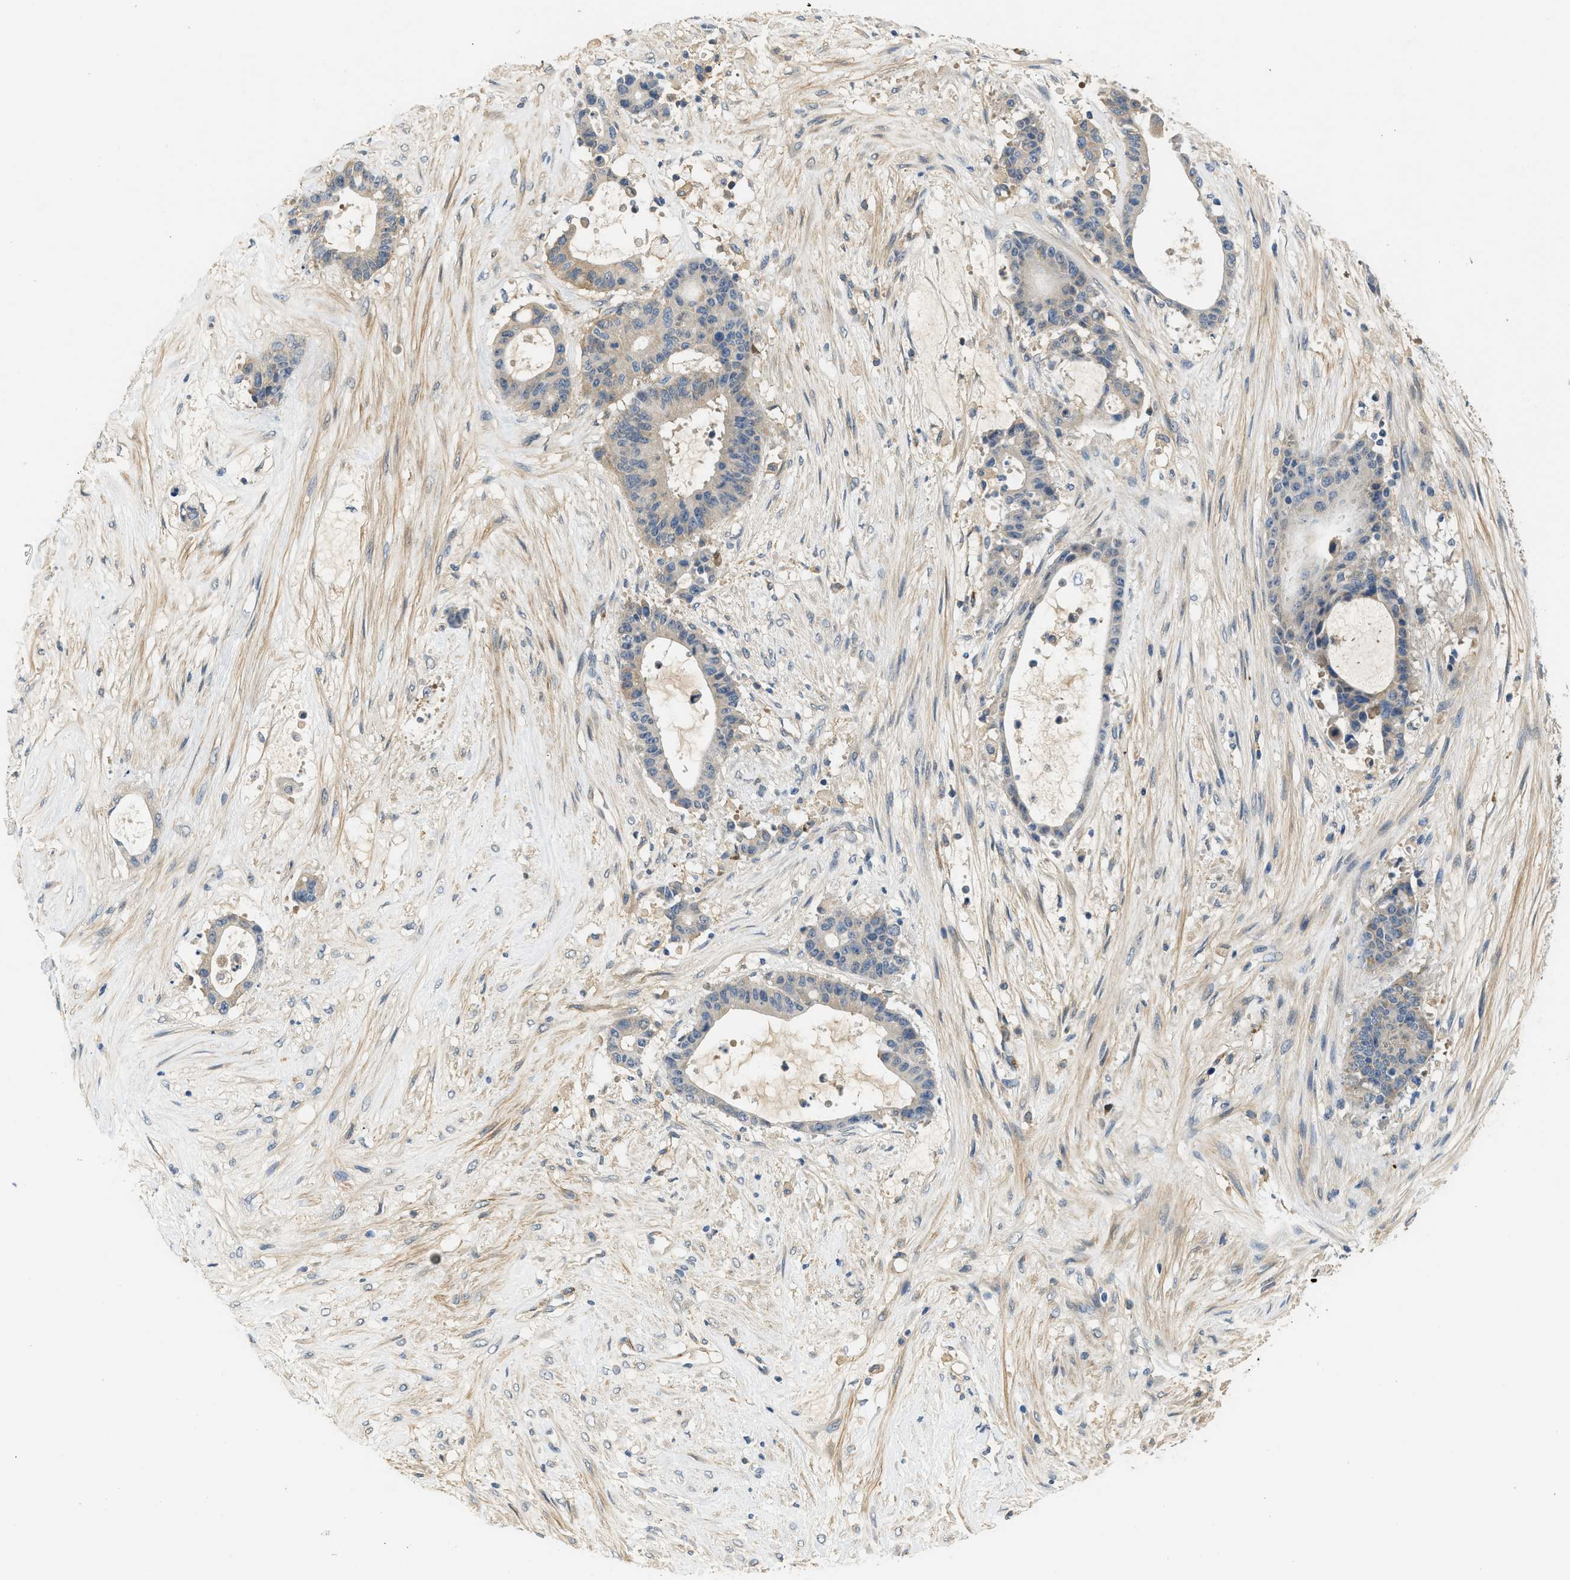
{"staining": {"intensity": "weak", "quantity": "25%-75%", "location": "cytoplasmic/membranous"}, "tissue": "liver cancer", "cell_type": "Tumor cells", "image_type": "cancer", "snomed": [{"axis": "morphology", "description": "Cholangiocarcinoma"}, {"axis": "topography", "description": "Liver"}], "caption": "Human cholangiocarcinoma (liver) stained with a protein marker exhibits weak staining in tumor cells.", "gene": "RHBDF2", "patient": {"sex": "female", "age": 73}}